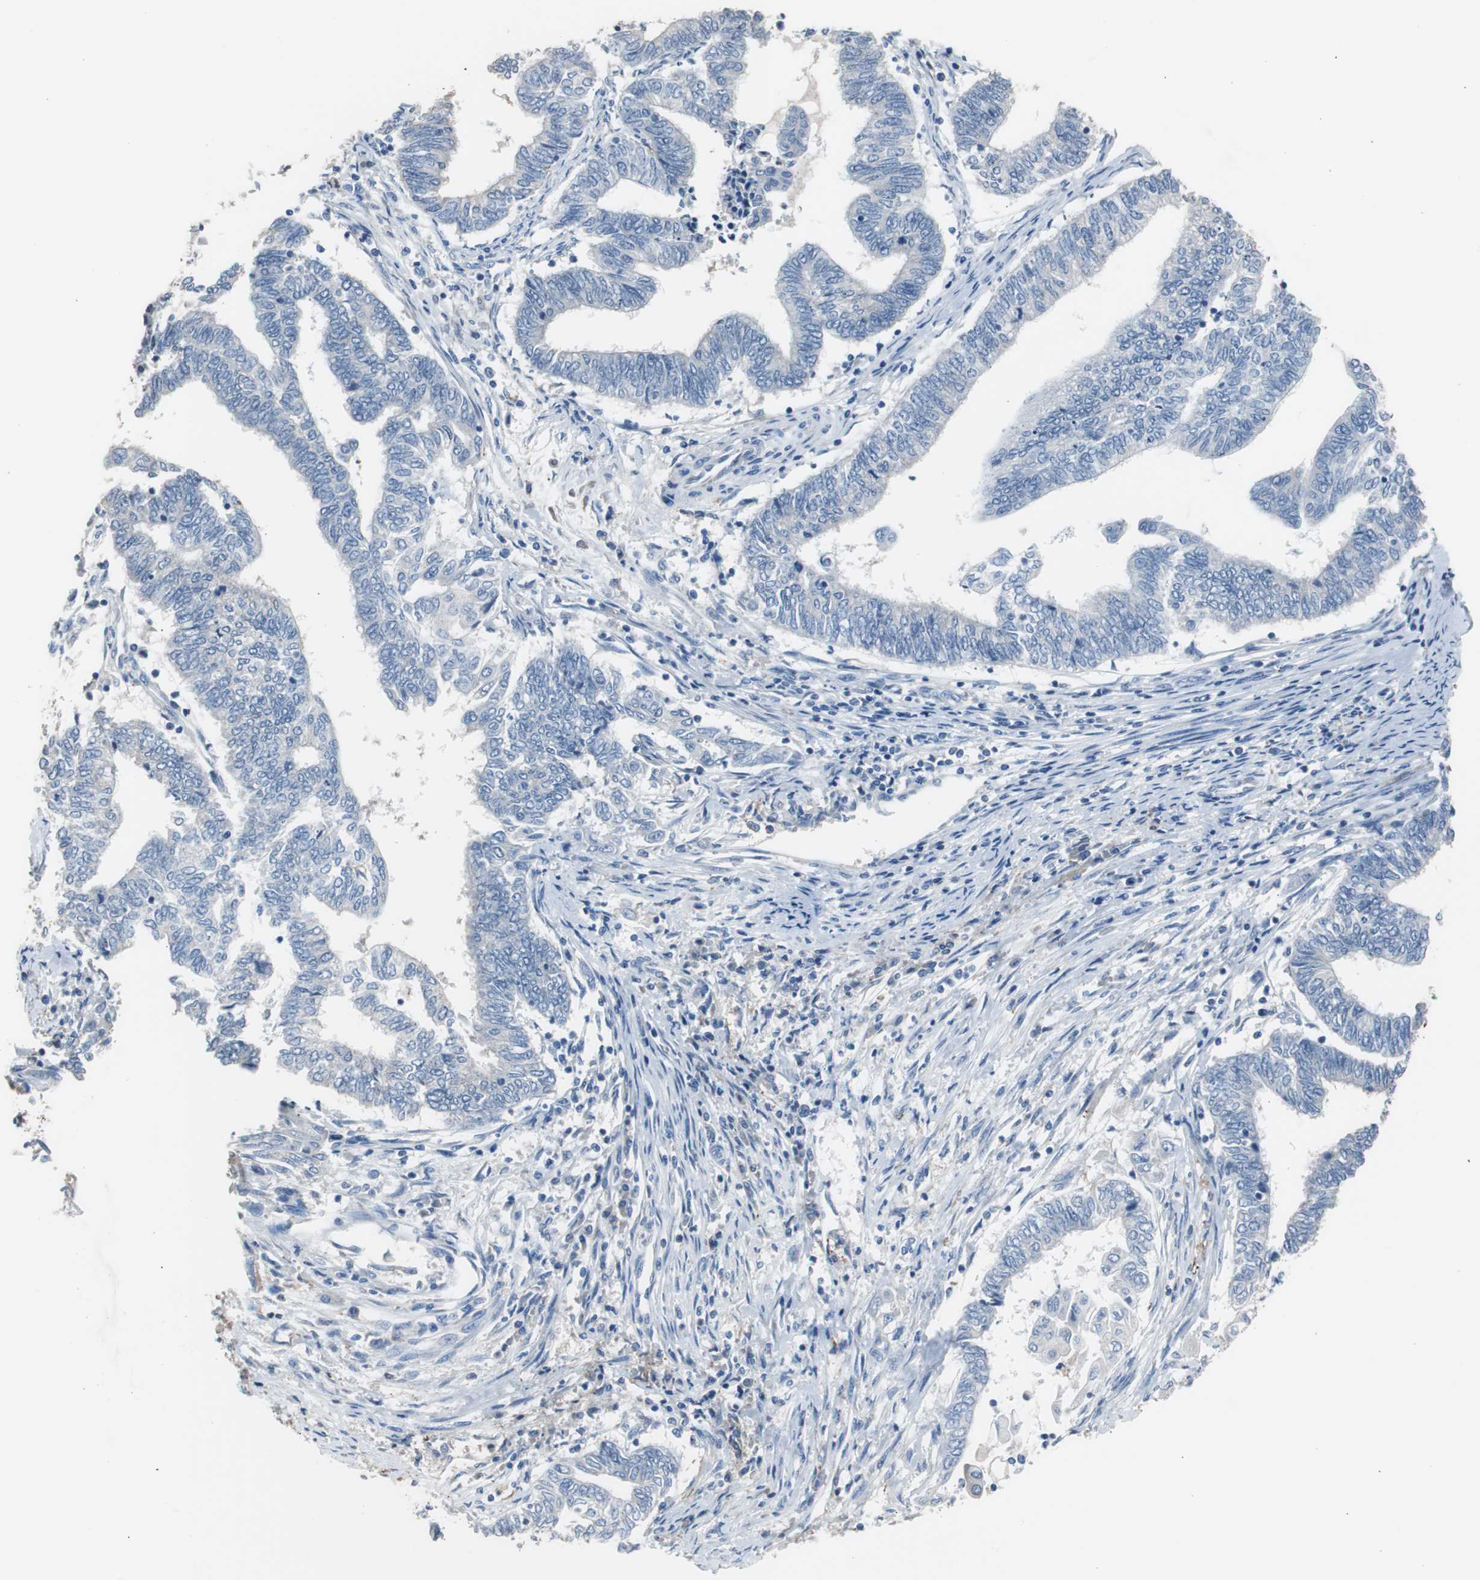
{"staining": {"intensity": "negative", "quantity": "none", "location": "none"}, "tissue": "endometrial cancer", "cell_type": "Tumor cells", "image_type": "cancer", "snomed": [{"axis": "morphology", "description": "Adenocarcinoma, NOS"}, {"axis": "topography", "description": "Uterus"}, {"axis": "topography", "description": "Endometrium"}], "caption": "Immunohistochemistry (IHC) micrograph of adenocarcinoma (endometrial) stained for a protein (brown), which shows no positivity in tumor cells.", "gene": "FCGR2B", "patient": {"sex": "female", "age": 70}}